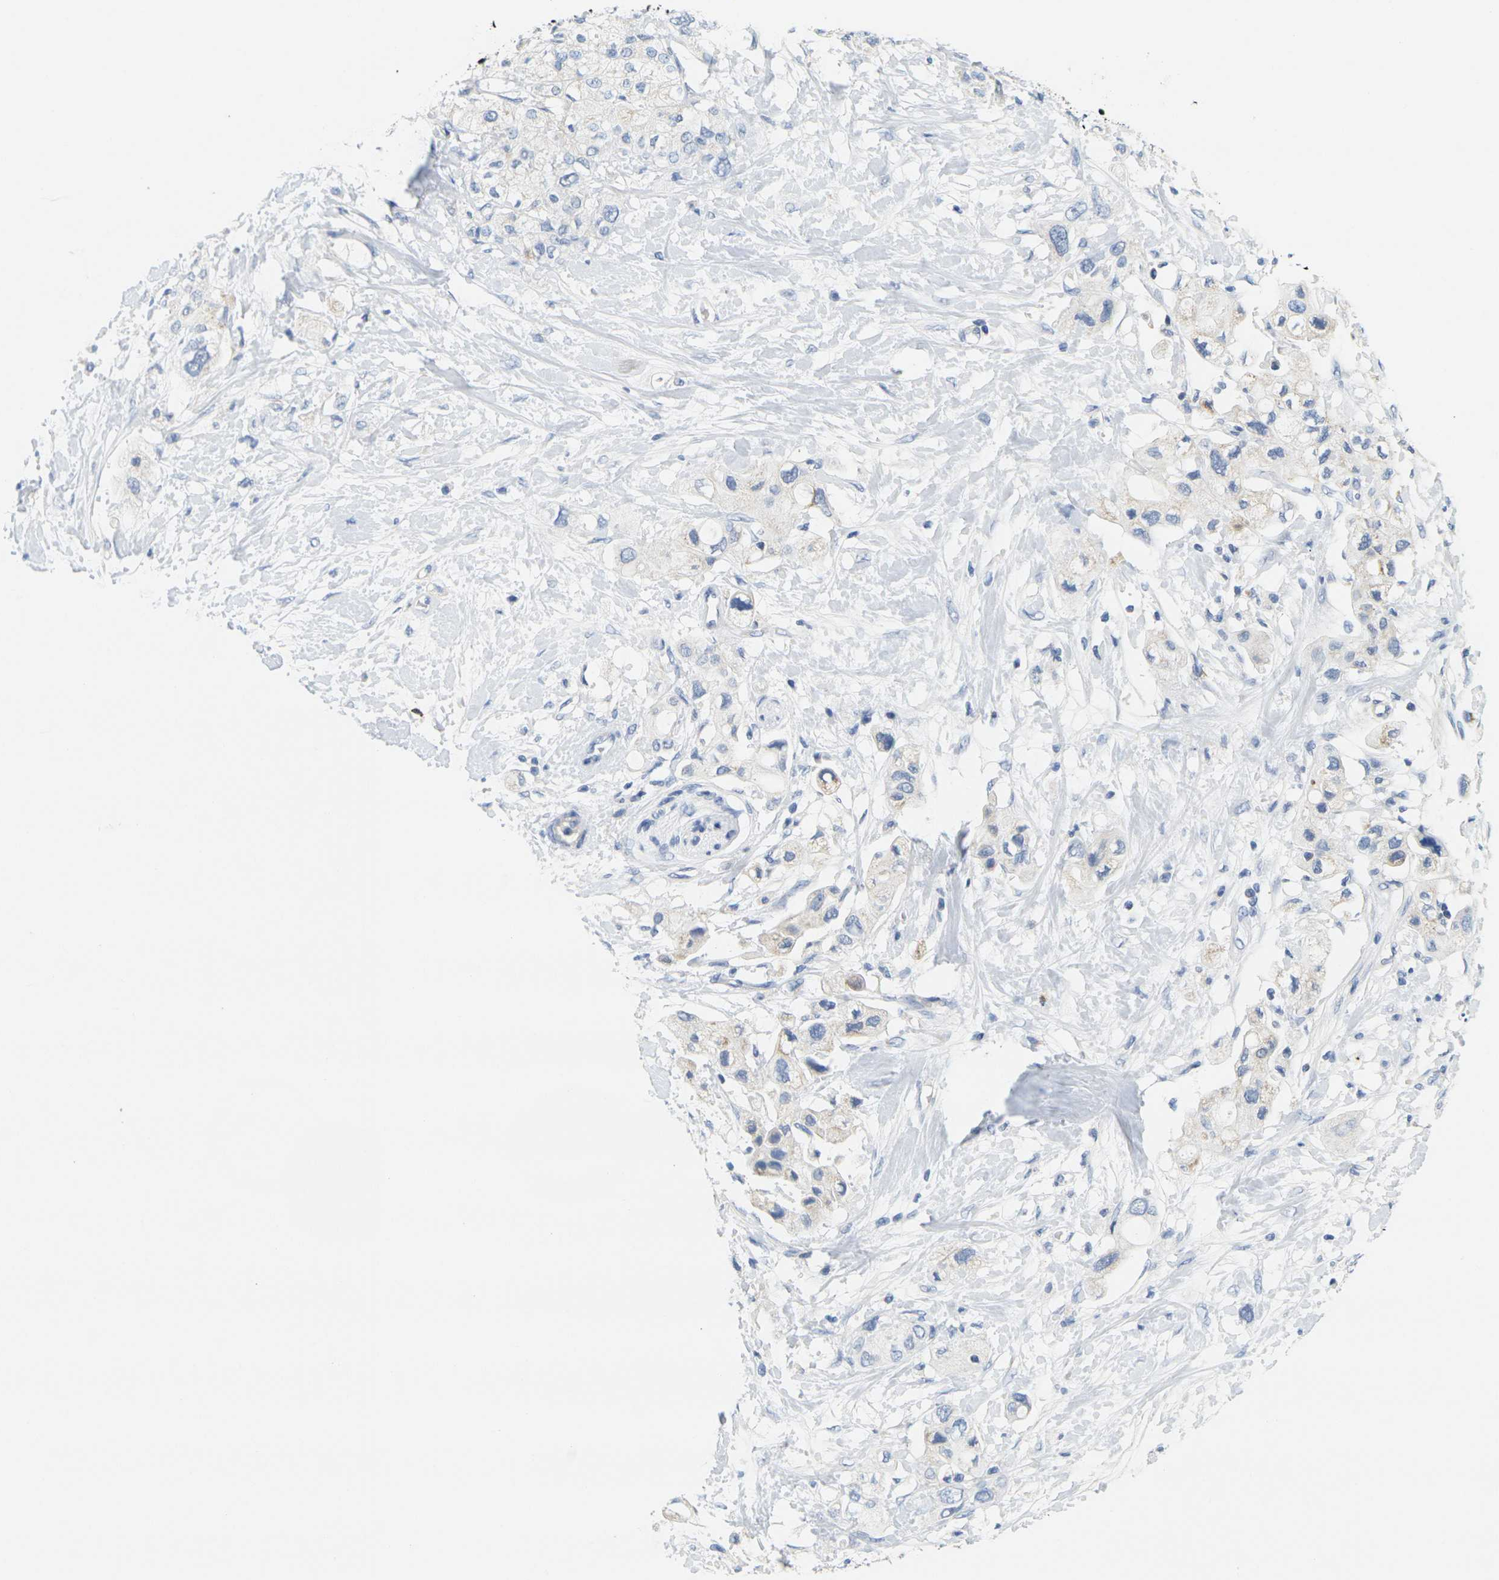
{"staining": {"intensity": "weak", "quantity": "<25%", "location": "cytoplasmic/membranous"}, "tissue": "pancreatic cancer", "cell_type": "Tumor cells", "image_type": "cancer", "snomed": [{"axis": "morphology", "description": "Adenocarcinoma, NOS"}, {"axis": "topography", "description": "Pancreas"}], "caption": "DAB immunohistochemical staining of pancreatic cancer (adenocarcinoma) demonstrates no significant positivity in tumor cells.", "gene": "KLK5", "patient": {"sex": "female", "age": 56}}